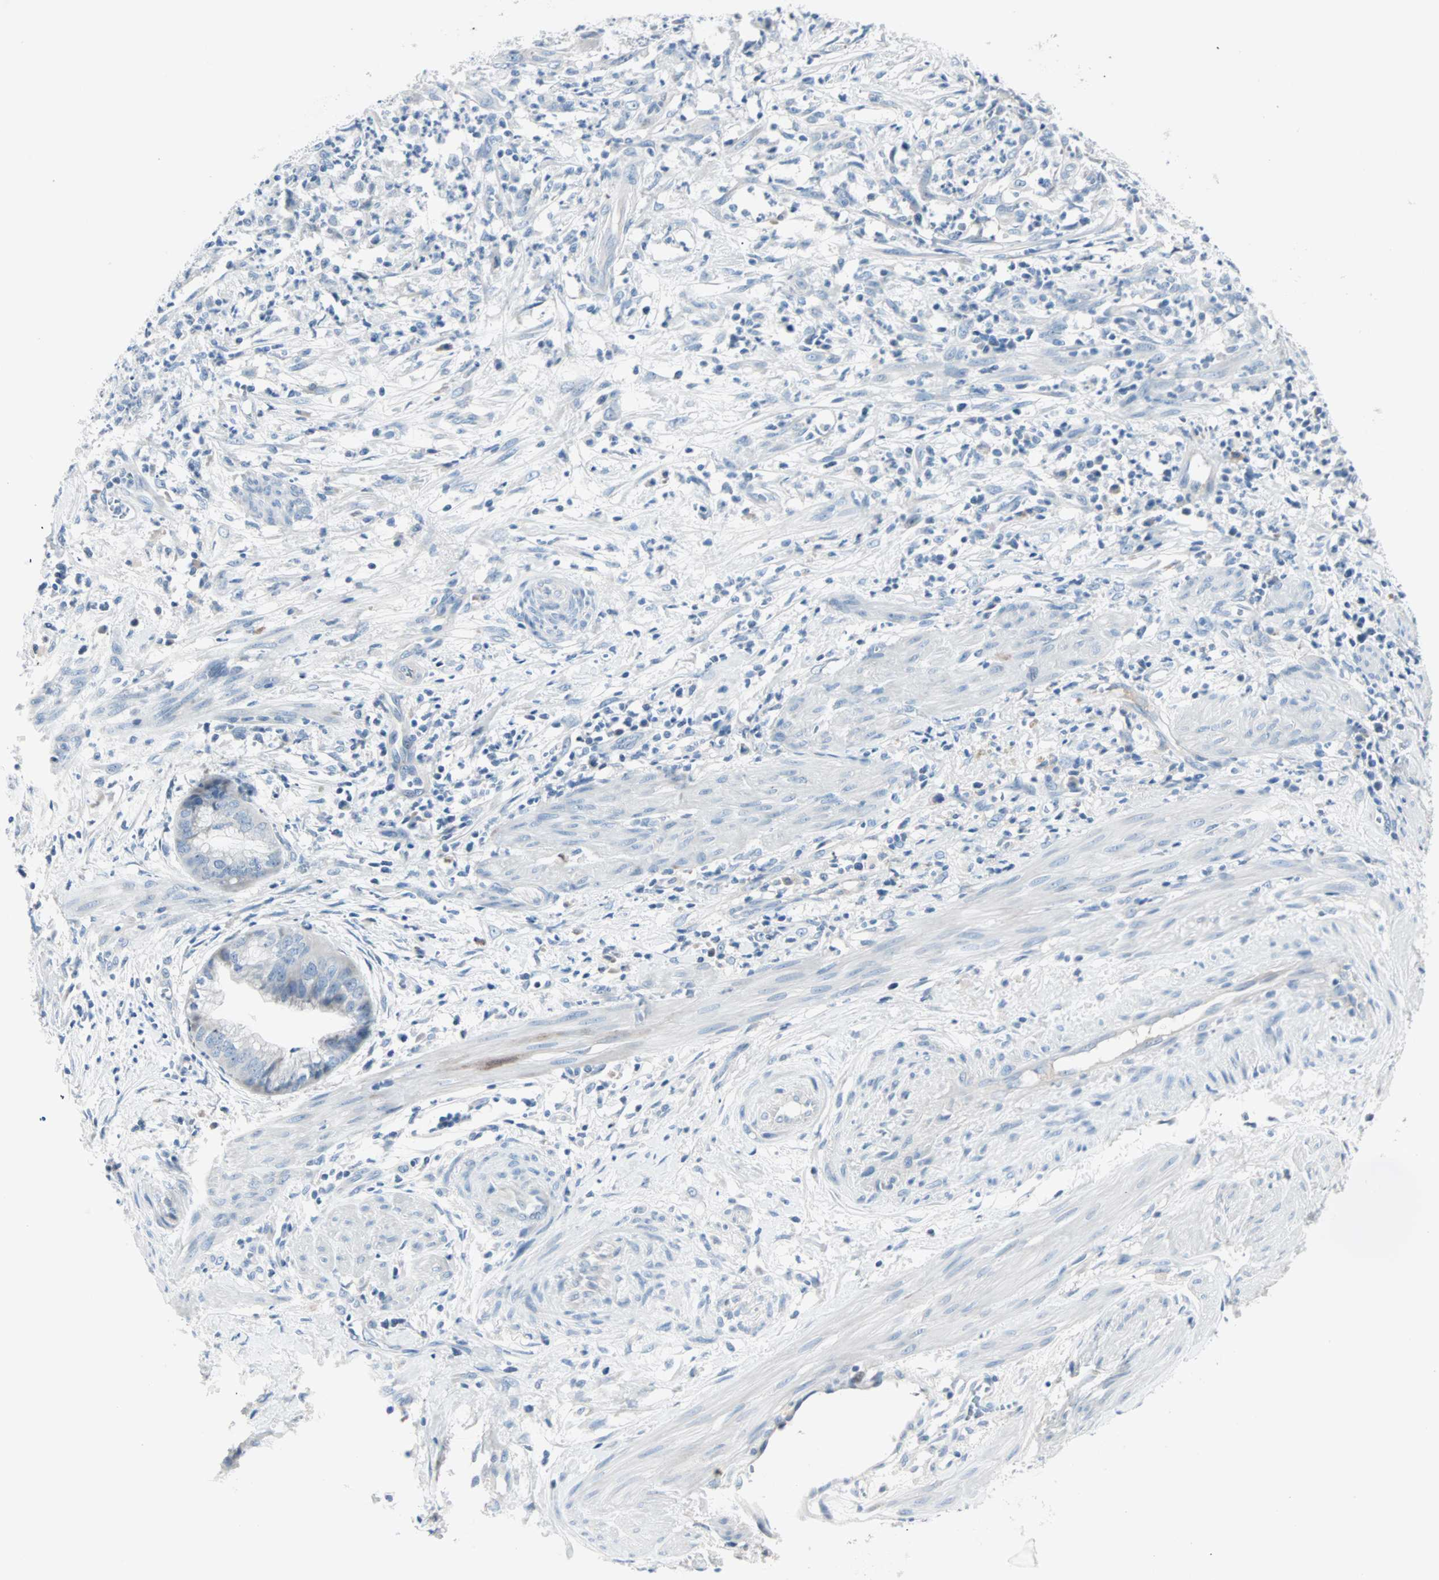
{"staining": {"intensity": "negative", "quantity": "none", "location": "none"}, "tissue": "endometrial cancer", "cell_type": "Tumor cells", "image_type": "cancer", "snomed": [{"axis": "morphology", "description": "Necrosis, NOS"}, {"axis": "morphology", "description": "Adenocarcinoma, NOS"}, {"axis": "topography", "description": "Endometrium"}], "caption": "Immunohistochemistry photomicrograph of neoplastic tissue: endometrial cancer stained with DAB (3,3'-diaminobenzidine) reveals no significant protein expression in tumor cells.", "gene": "NEFH", "patient": {"sex": "female", "age": 79}}